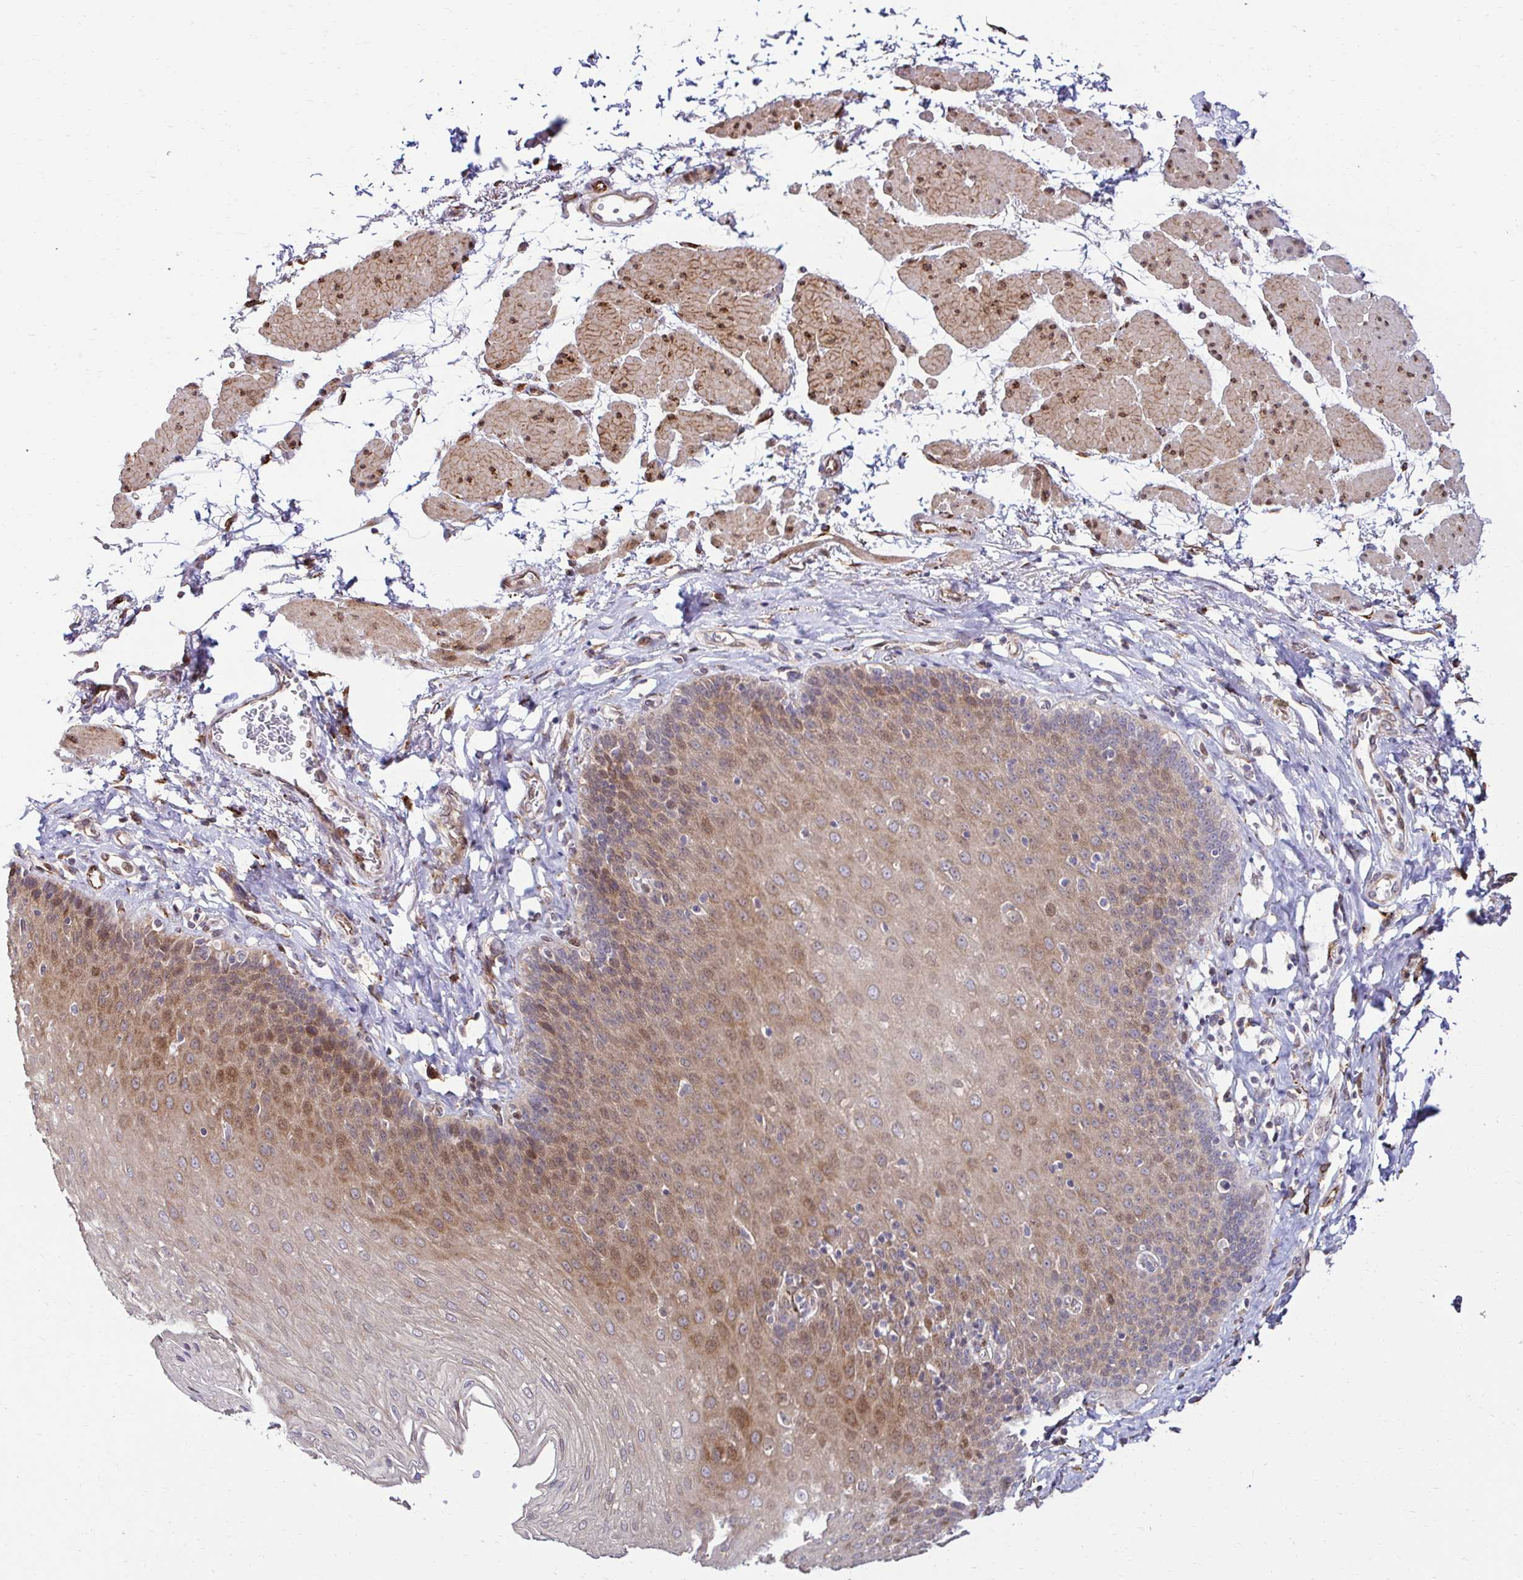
{"staining": {"intensity": "moderate", "quantity": "25%-75%", "location": "cytoplasmic/membranous"}, "tissue": "esophagus", "cell_type": "Squamous epithelial cells", "image_type": "normal", "snomed": [{"axis": "morphology", "description": "Normal tissue, NOS"}, {"axis": "topography", "description": "Esophagus"}], "caption": "A photomicrograph showing moderate cytoplasmic/membranous staining in about 25%-75% of squamous epithelial cells in normal esophagus, as visualized by brown immunohistochemical staining.", "gene": "HPS1", "patient": {"sex": "female", "age": 81}}